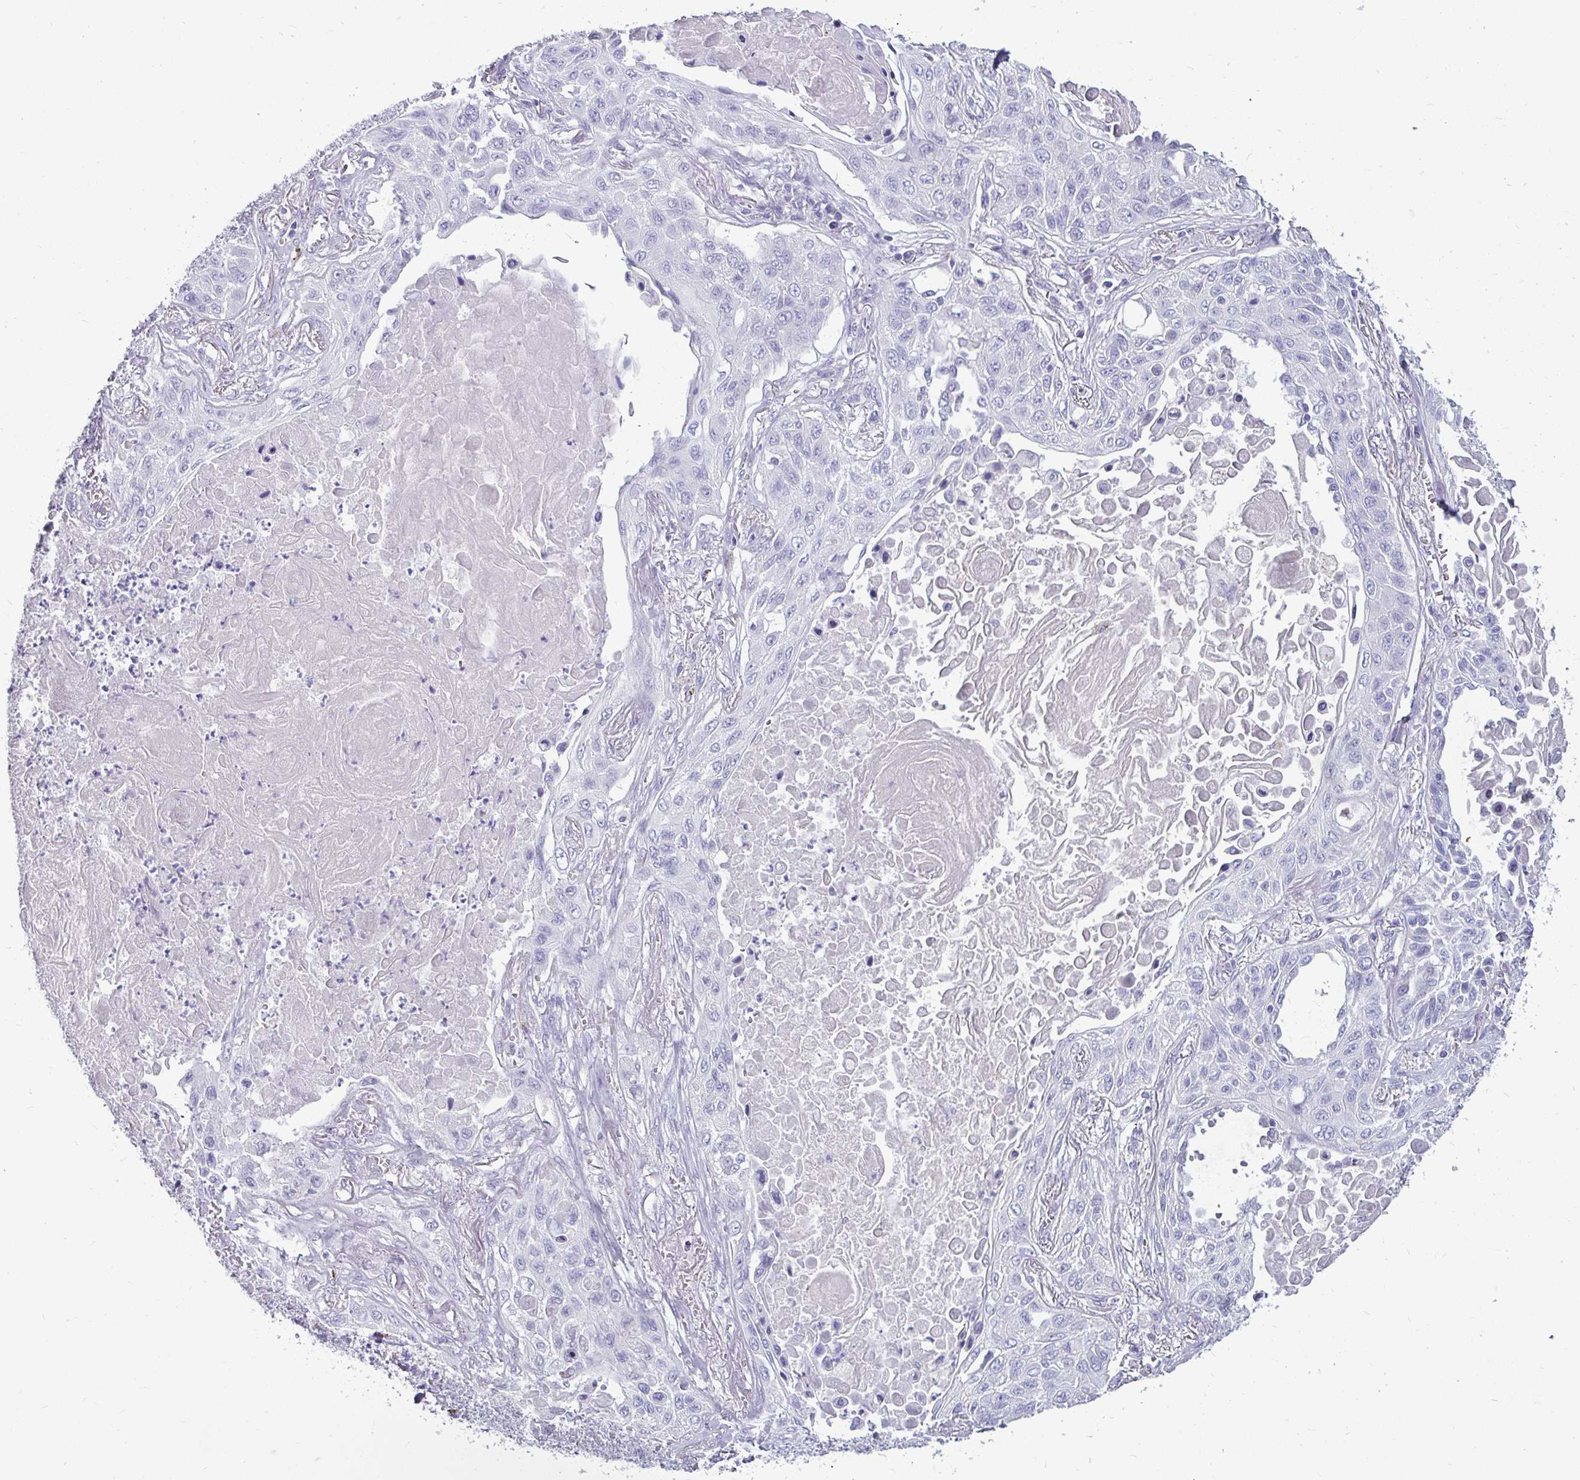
{"staining": {"intensity": "negative", "quantity": "none", "location": "none"}, "tissue": "lung cancer", "cell_type": "Tumor cells", "image_type": "cancer", "snomed": [{"axis": "morphology", "description": "Squamous cell carcinoma, NOS"}, {"axis": "topography", "description": "Lung"}], "caption": "Tumor cells are negative for protein expression in human lung cancer.", "gene": "CTSZ", "patient": {"sex": "male", "age": 75}}